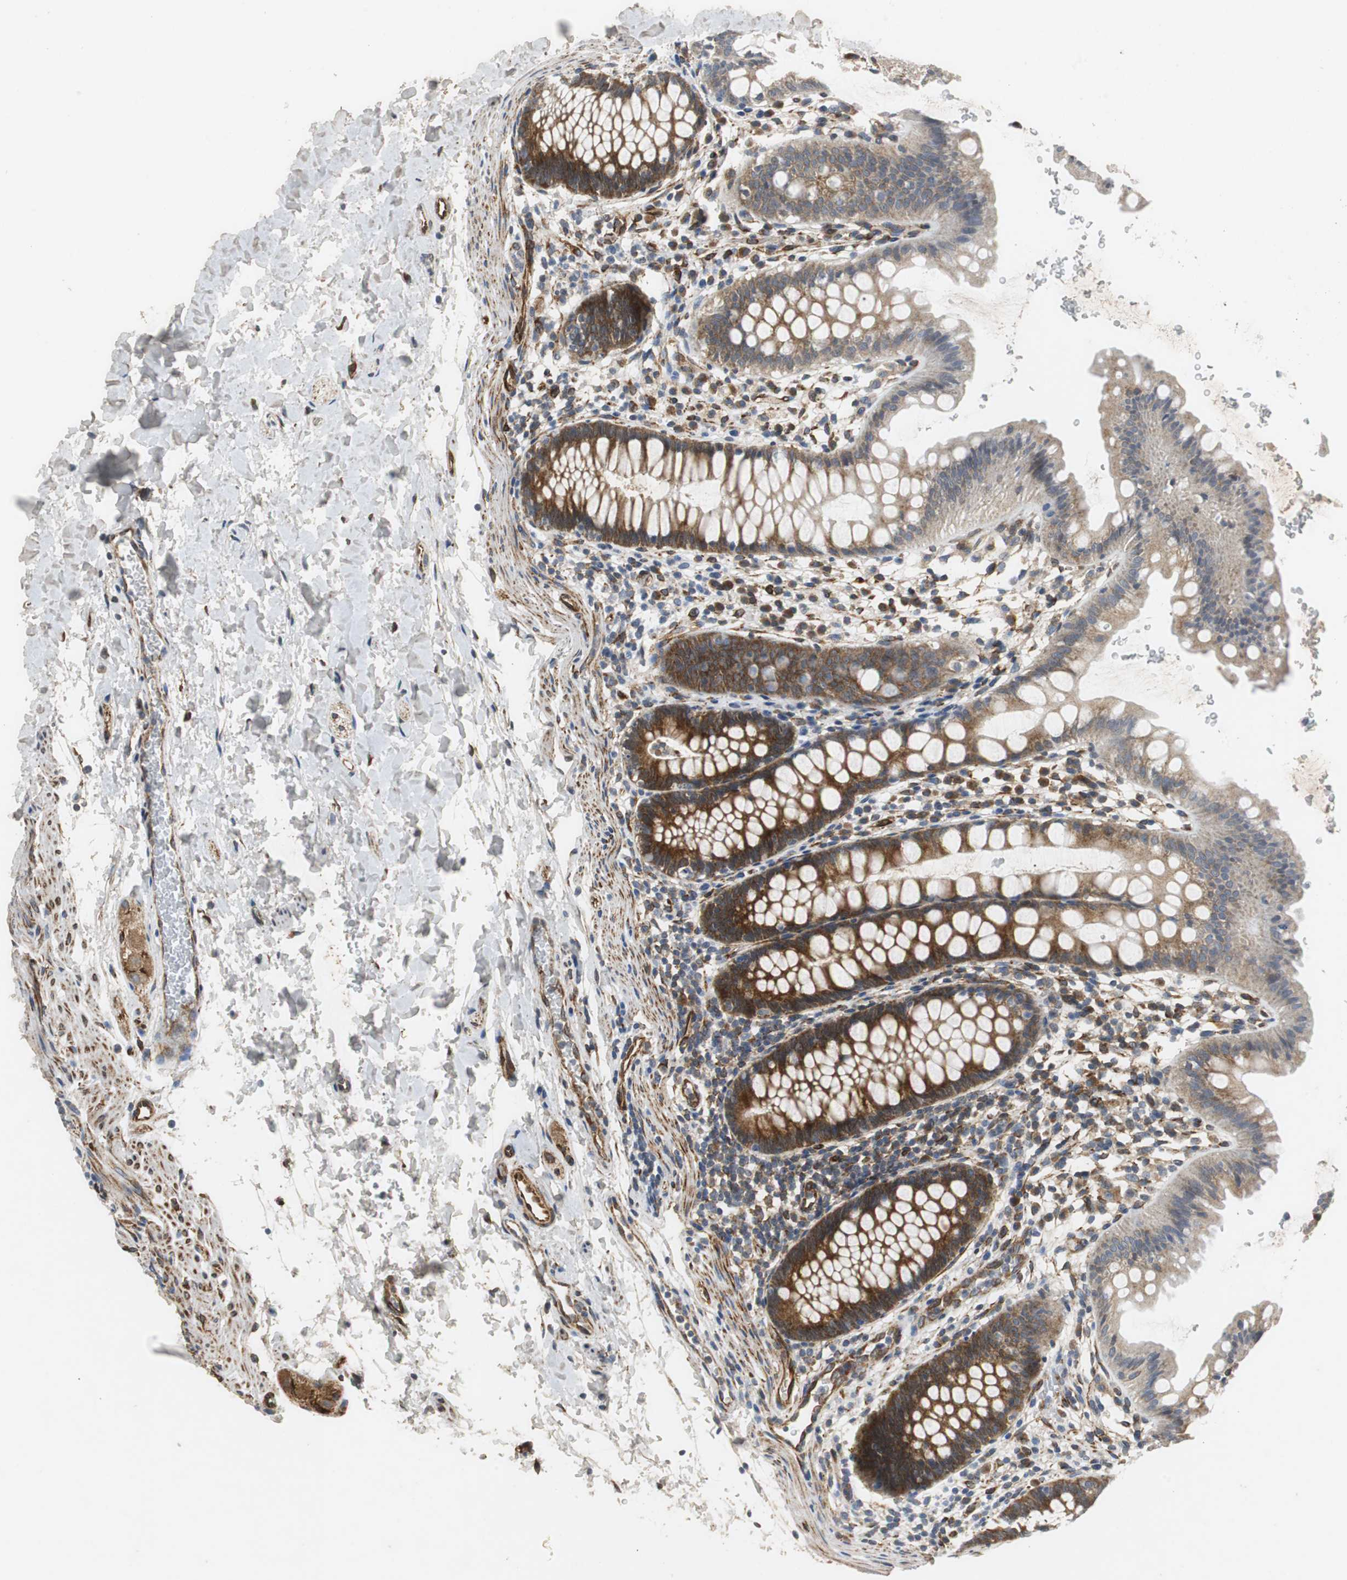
{"staining": {"intensity": "moderate", "quantity": ">75%", "location": "cytoplasmic/membranous"}, "tissue": "rectum", "cell_type": "Glandular cells", "image_type": "normal", "snomed": [{"axis": "morphology", "description": "Normal tissue, NOS"}, {"axis": "topography", "description": "Rectum"}], "caption": "DAB (3,3'-diaminobenzidine) immunohistochemical staining of unremarkable human rectum demonstrates moderate cytoplasmic/membranous protein expression in about >75% of glandular cells.", "gene": "ISCU", "patient": {"sex": "female", "age": 24}}